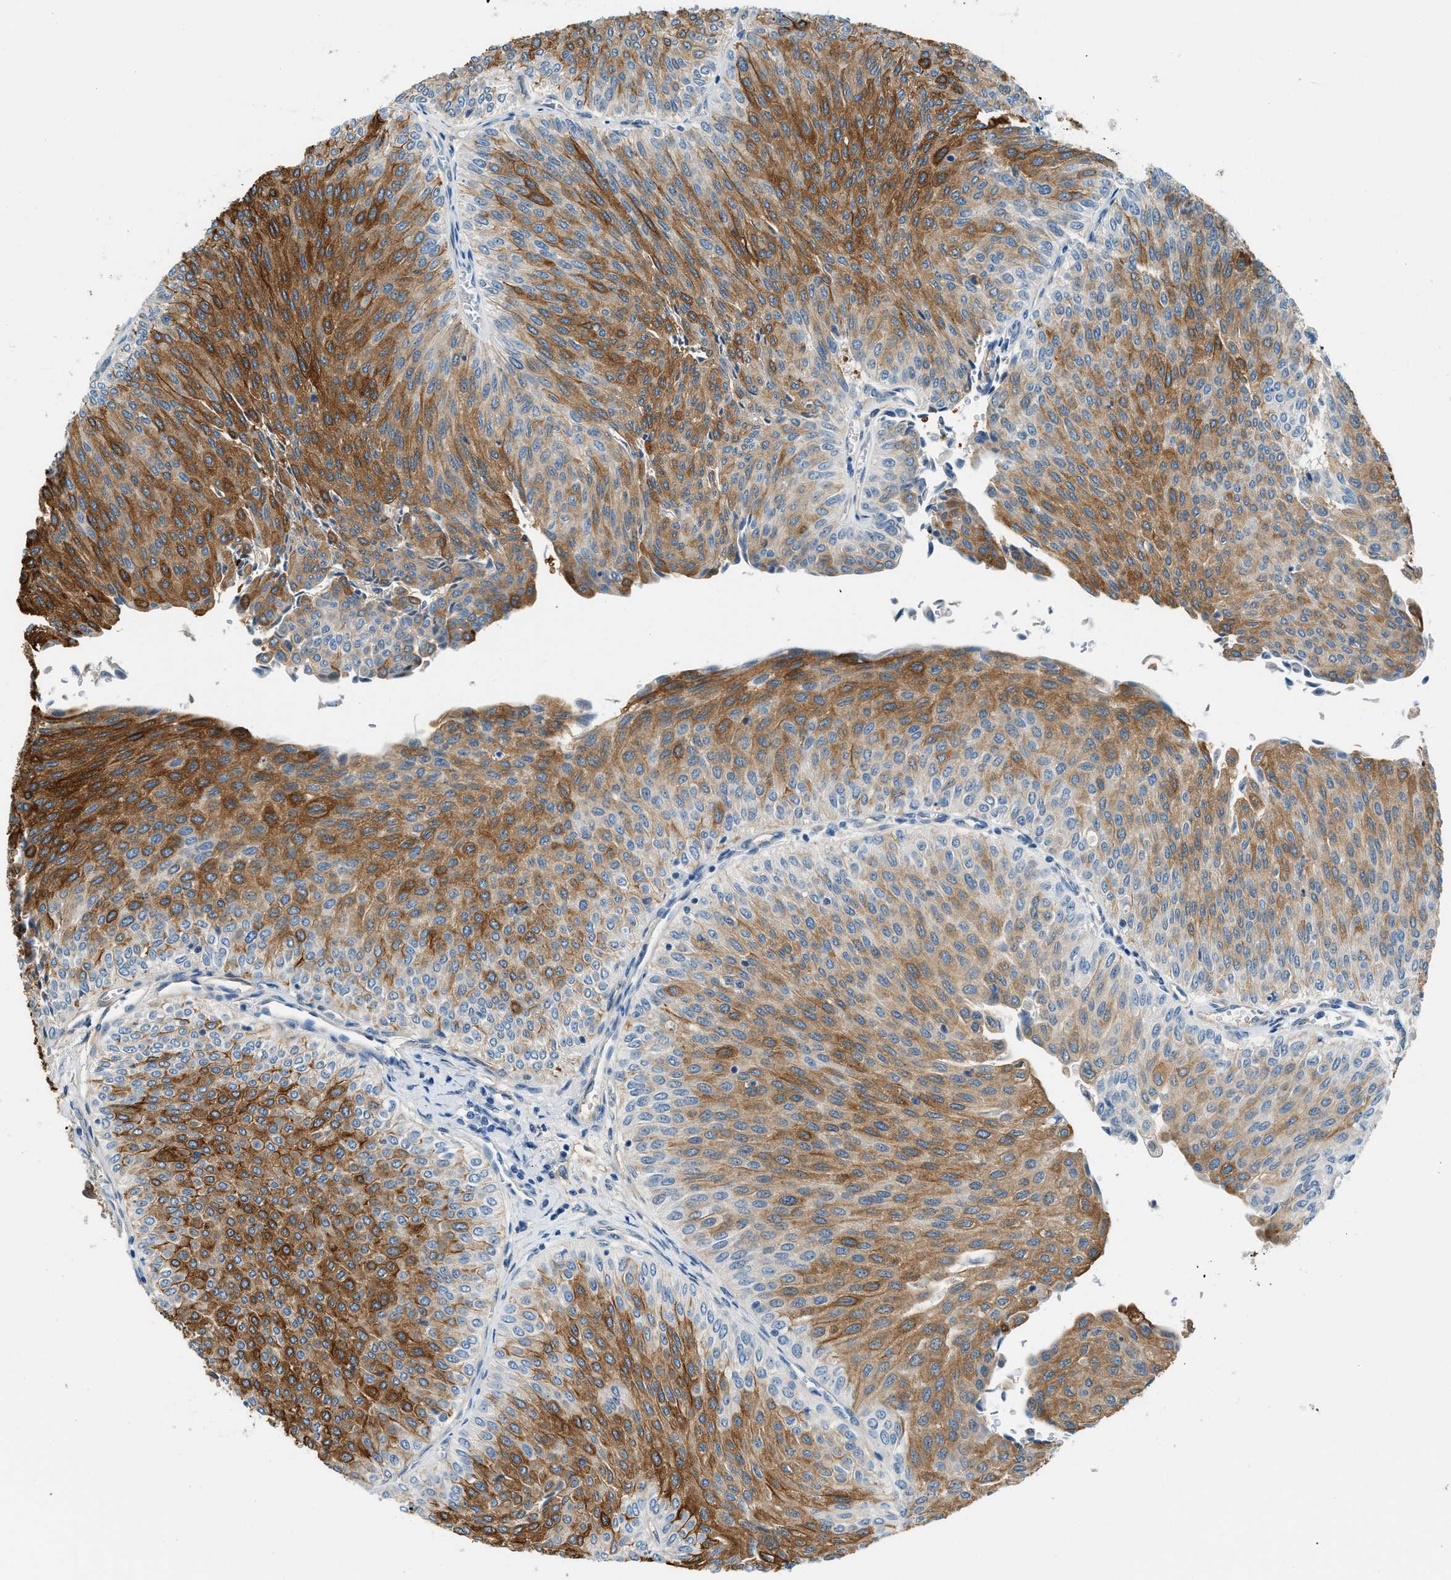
{"staining": {"intensity": "strong", "quantity": ">75%", "location": "cytoplasmic/membranous"}, "tissue": "urothelial cancer", "cell_type": "Tumor cells", "image_type": "cancer", "snomed": [{"axis": "morphology", "description": "Urothelial carcinoma, Low grade"}, {"axis": "topography", "description": "Urinary bladder"}], "caption": "This is an image of IHC staining of low-grade urothelial carcinoma, which shows strong staining in the cytoplasmic/membranous of tumor cells.", "gene": "ZNF367", "patient": {"sex": "male", "age": 78}}